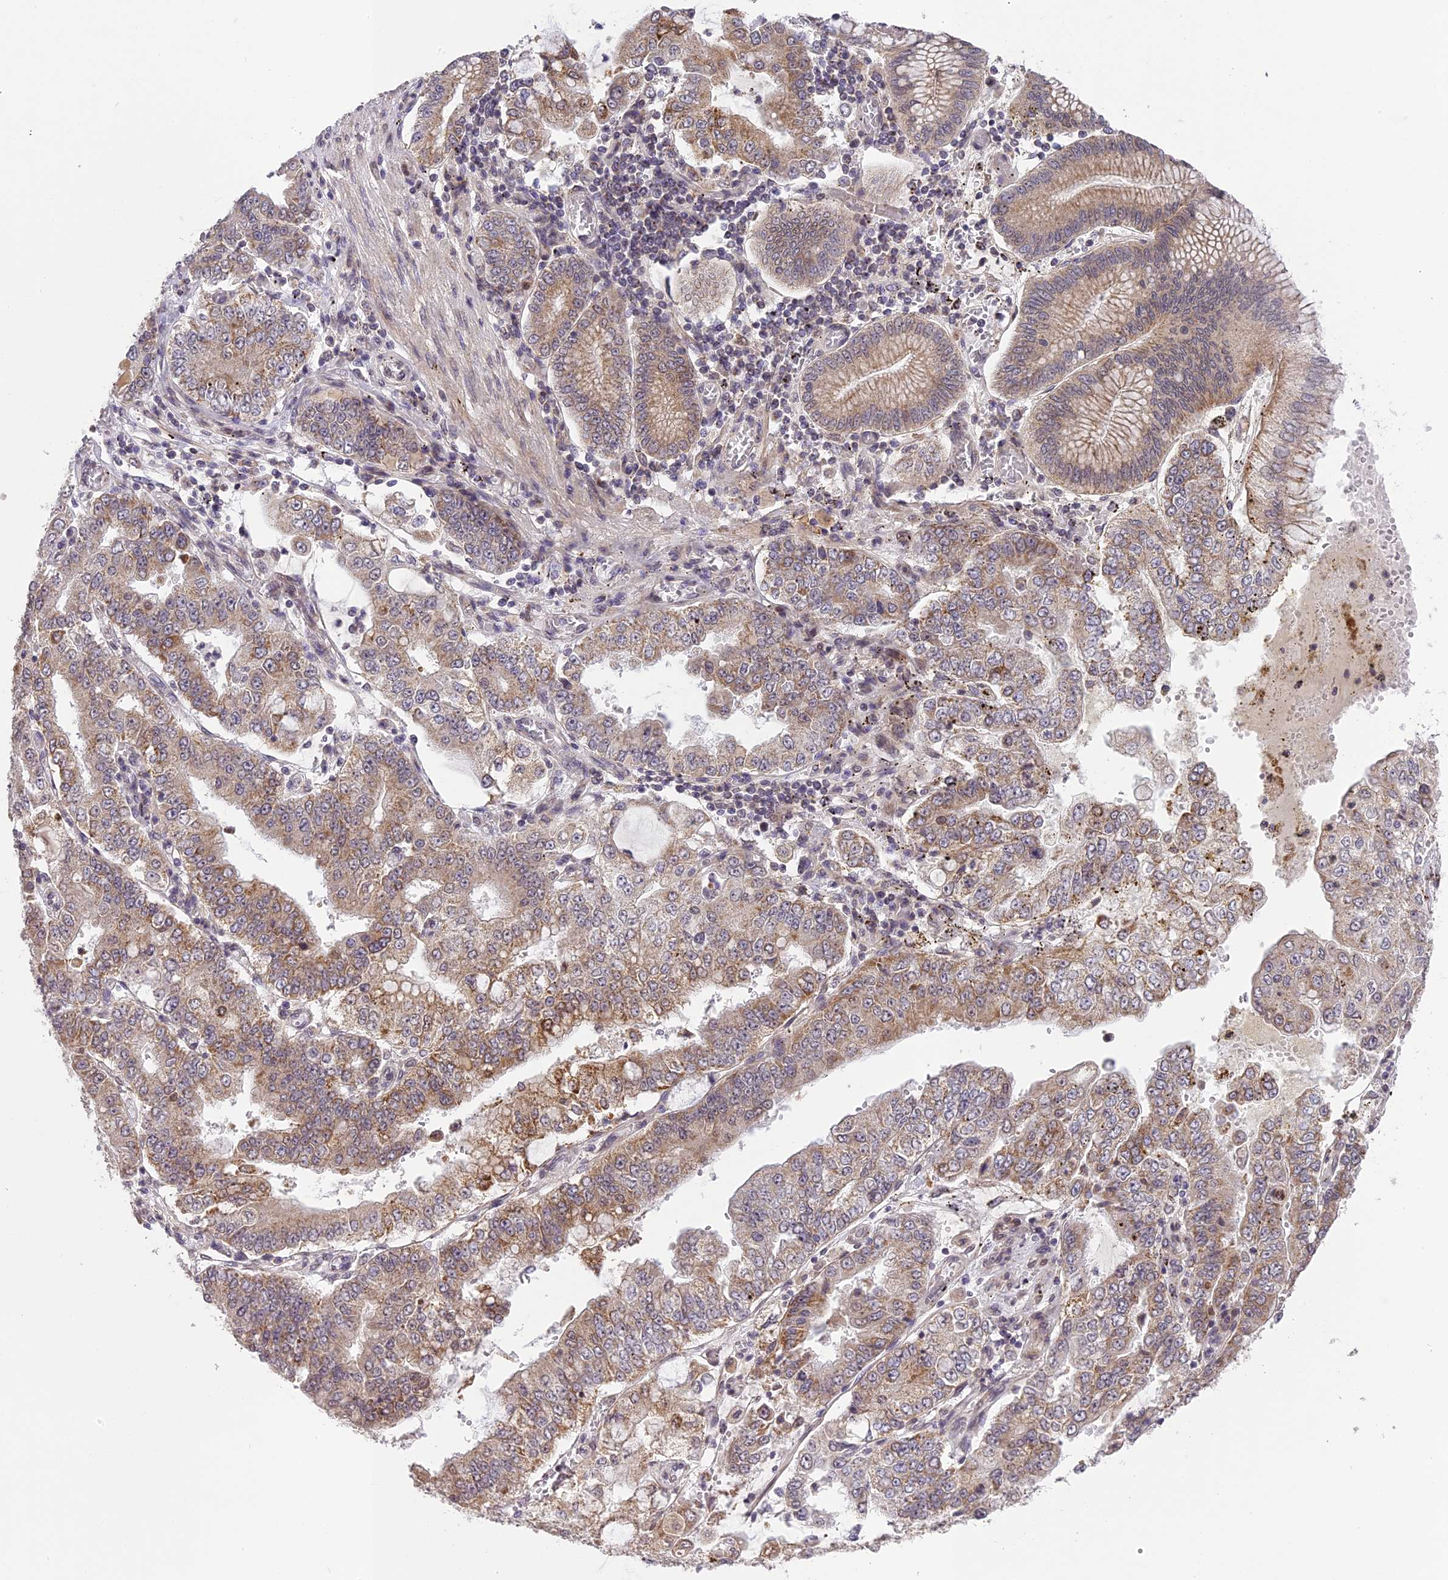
{"staining": {"intensity": "moderate", "quantity": "25%-75%", "location": "cytoplasmic/membranous"}, "tissue": "stomach cancer", "cell_type": "Tumor cells", "image_type": "cancer", "snomed": [{"axis": "morphology", "description": "Adenocarcinoma, NOS"}, {"axis": "topography", "description": "Stomach"}], "caption": "Adenocarcinoma (stomach) was stained to show a protein in brown. There is medium levels of moderate cytoplasmic/membranous staining in approximately 25%-75% of tumor cells. The protein of interest is stained brown, and the nuclei are stained in blue (DAB (3,3'-diaminobenzidine) IHC with brightfield microscopy, high magnification).", "gene": "ERG28", "patient": {"sex": "male", "age": 76}}